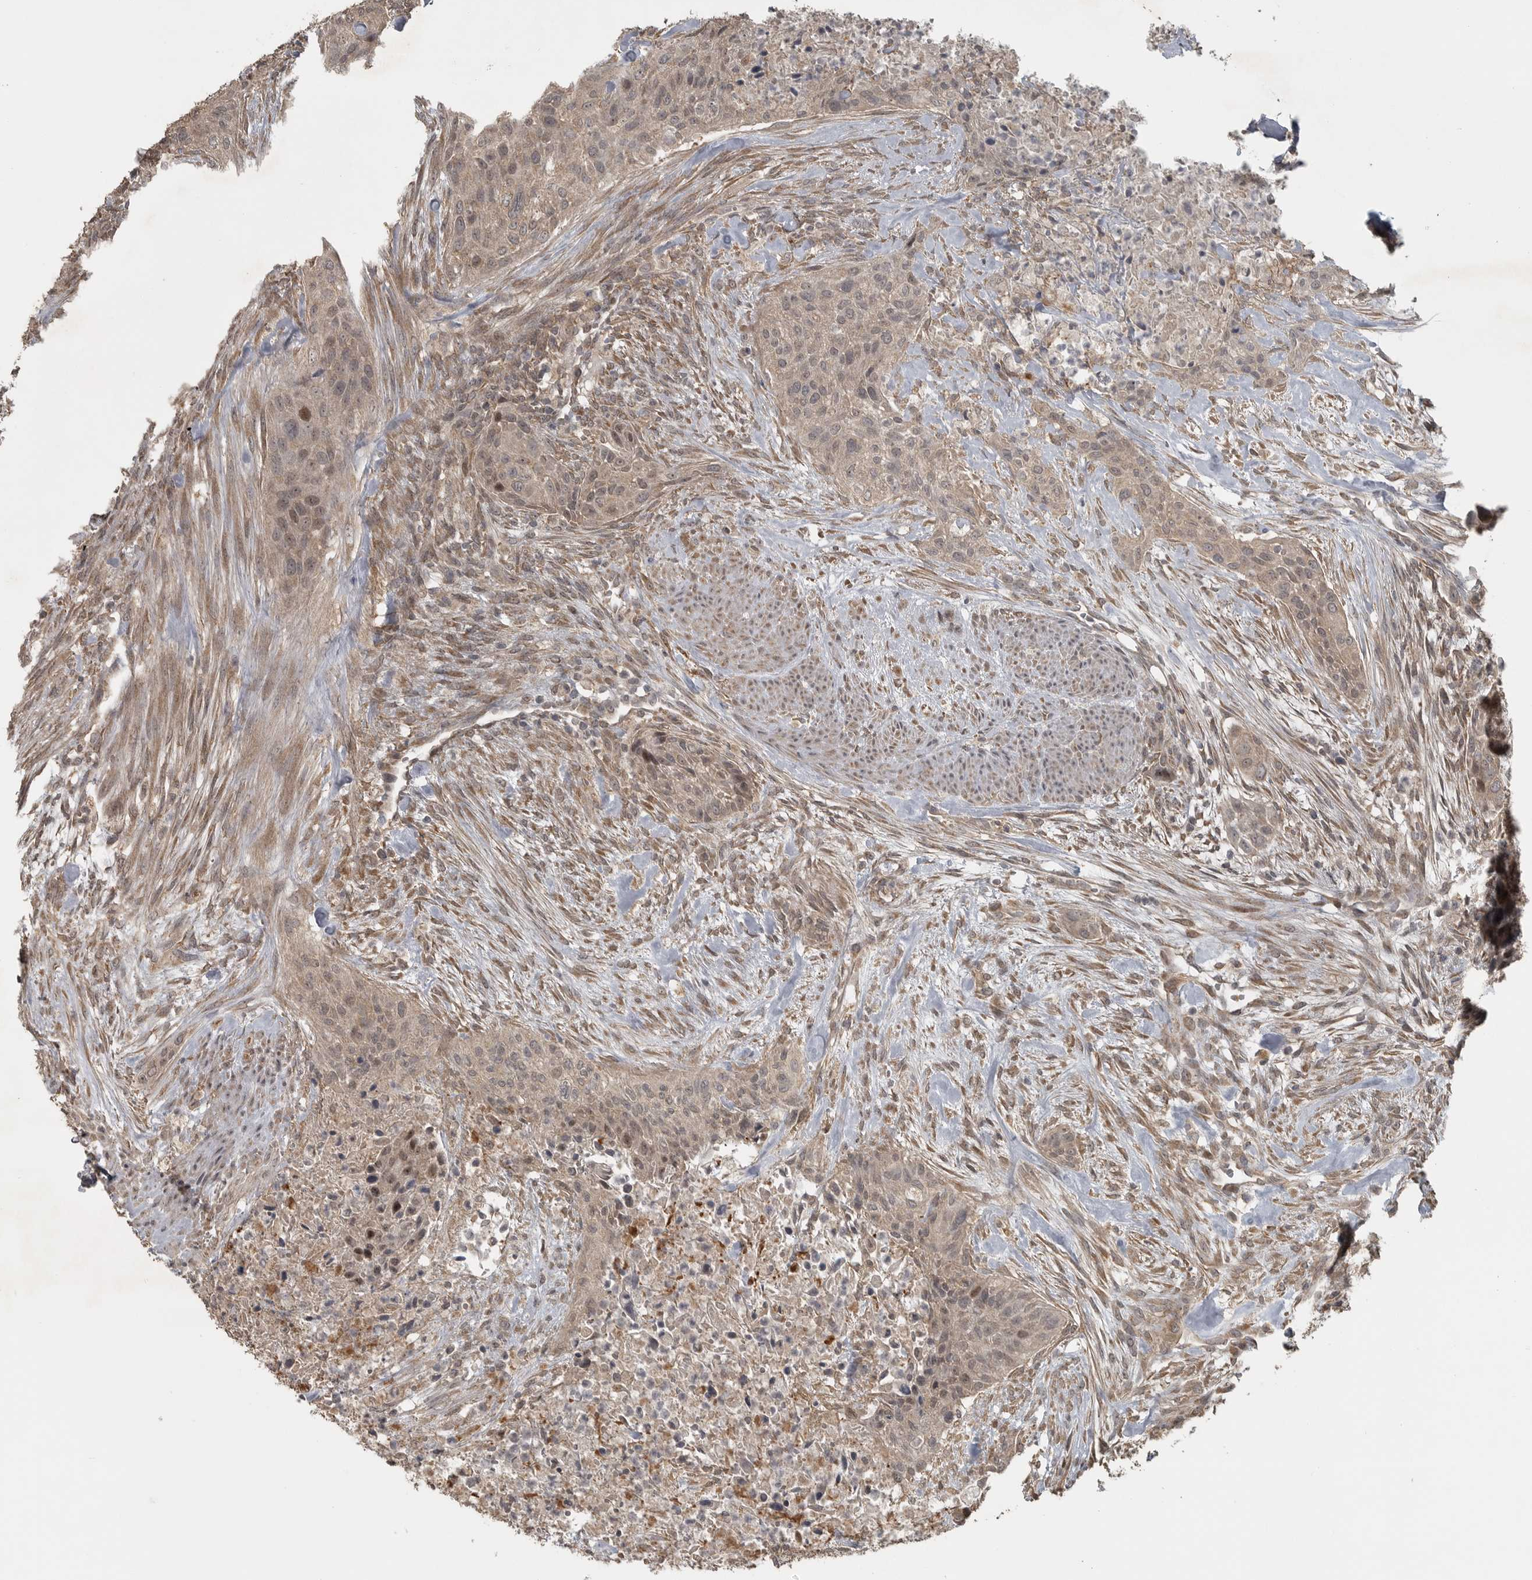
{"staining": {"intensity": "weak", "quantity": ">75%", "location": "cytoplasmic/membranous"}, "tissue": "urothelial cancer", "cell_type": "Tumor cells", "image_type": "cancer", "snomed": [{"axis": "morphology", "description": "Urothelial carcinoma, High grade"}, {"axis": "topography", "description": "Urinary bladder"}], "caption": "Tumor cells display low levels of weak cytoplasmic/membranous expression in approximately >75% of cells in human high-grade urothelial carcinoma. (DAB (3,3'-diaminobenzidine) IHC, brown staining for protein, blue staining for nuclei).", "gene": "LLGL1", "patient": {"sex": "male", "age": 35}}